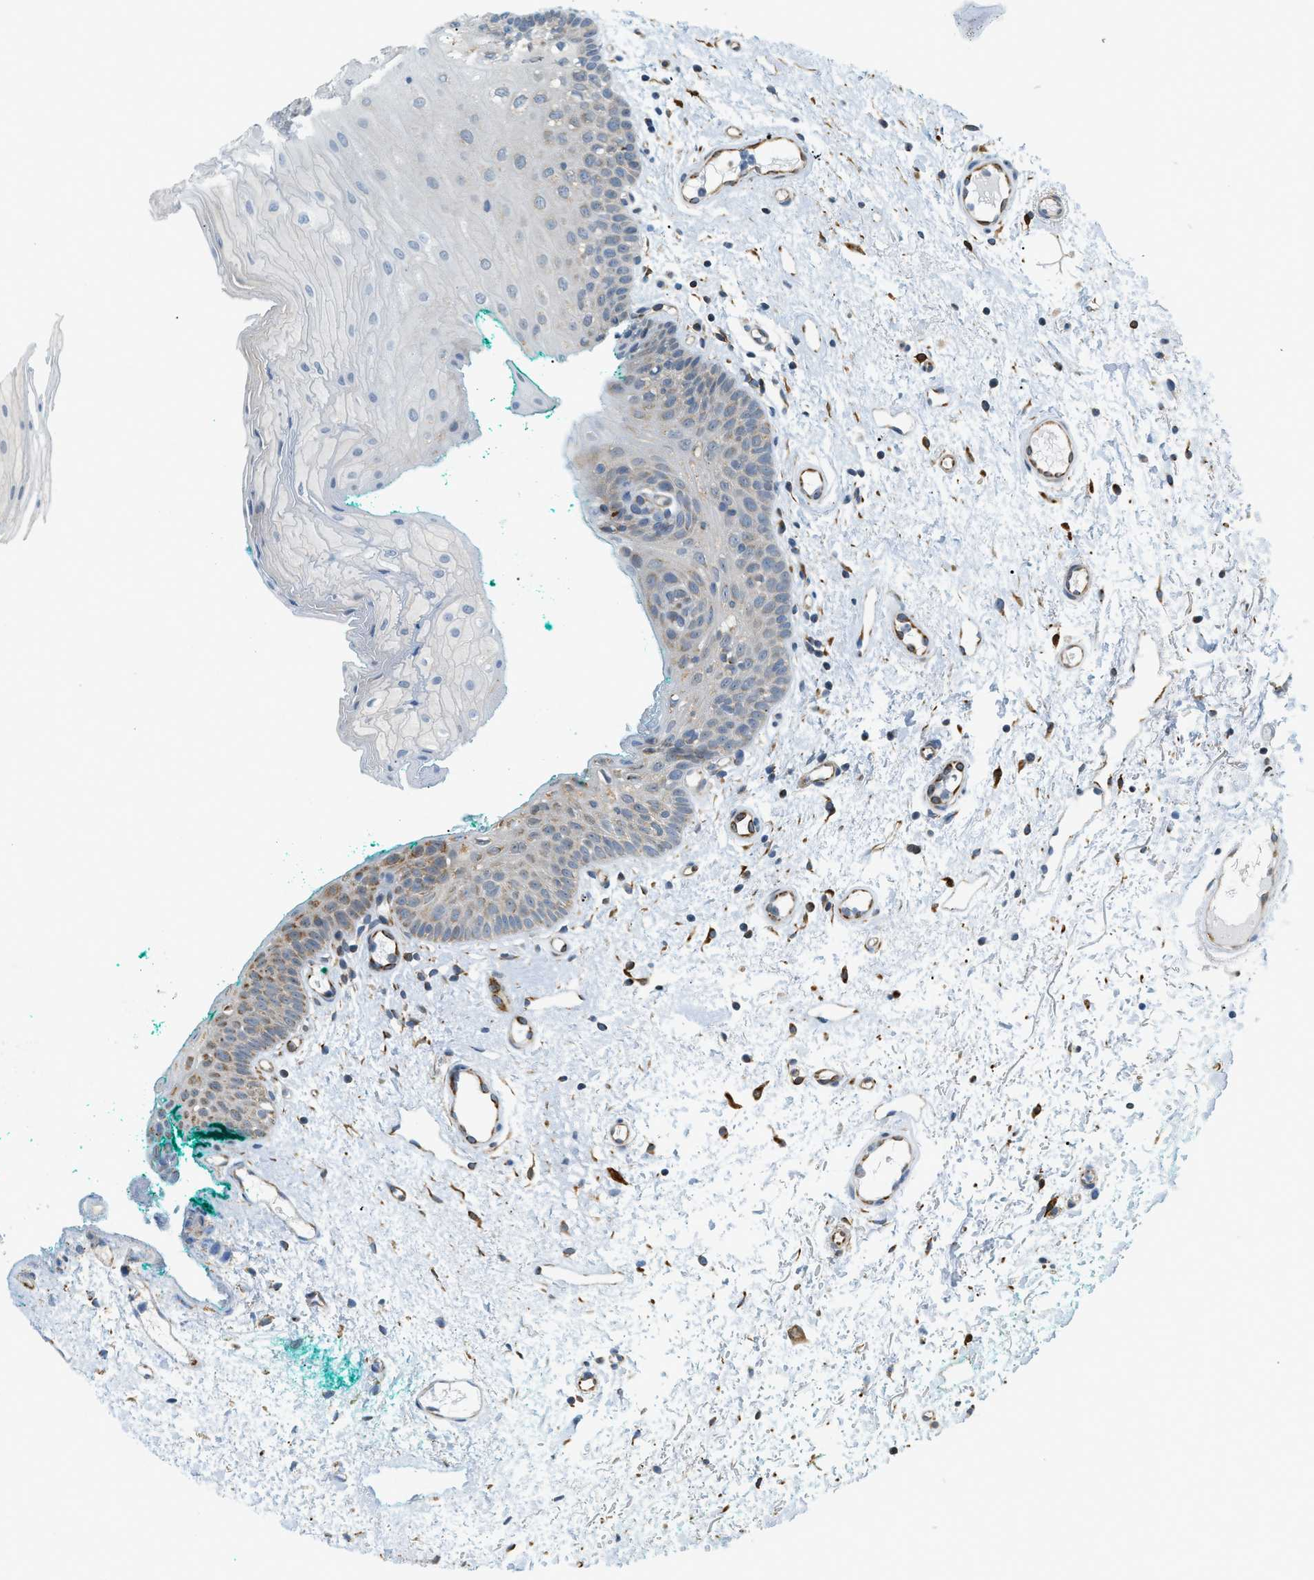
{"staining": {"intensity": "negative", "quantity": "none", "location": "none"}, "tissue": "oral mucosa", "cell_type": "Squamous epithelial cells", "image_type": "normal", "snomed": [{"axis": "morphology", "description": "Normal tissue, NOS"}, {"axis": "morphology", "description": "Squamous cell carcinoma, NOS"}, {"axis": "topography", "description": "Oral tissue"}, {"axis": "topography", "description": "Salivary gland"}, {"axis": "topography", "description": "Head-Neck"}], "caption": "IHC of normal human oral mucosa exhibits no positivity in squamous epithelial cells. The staining is performed using DAB brown chromogen with nuclei counter-stained in using hematoxylin.", "gene": "PIGG", "patient": {"sex": "female", "age": 62}}